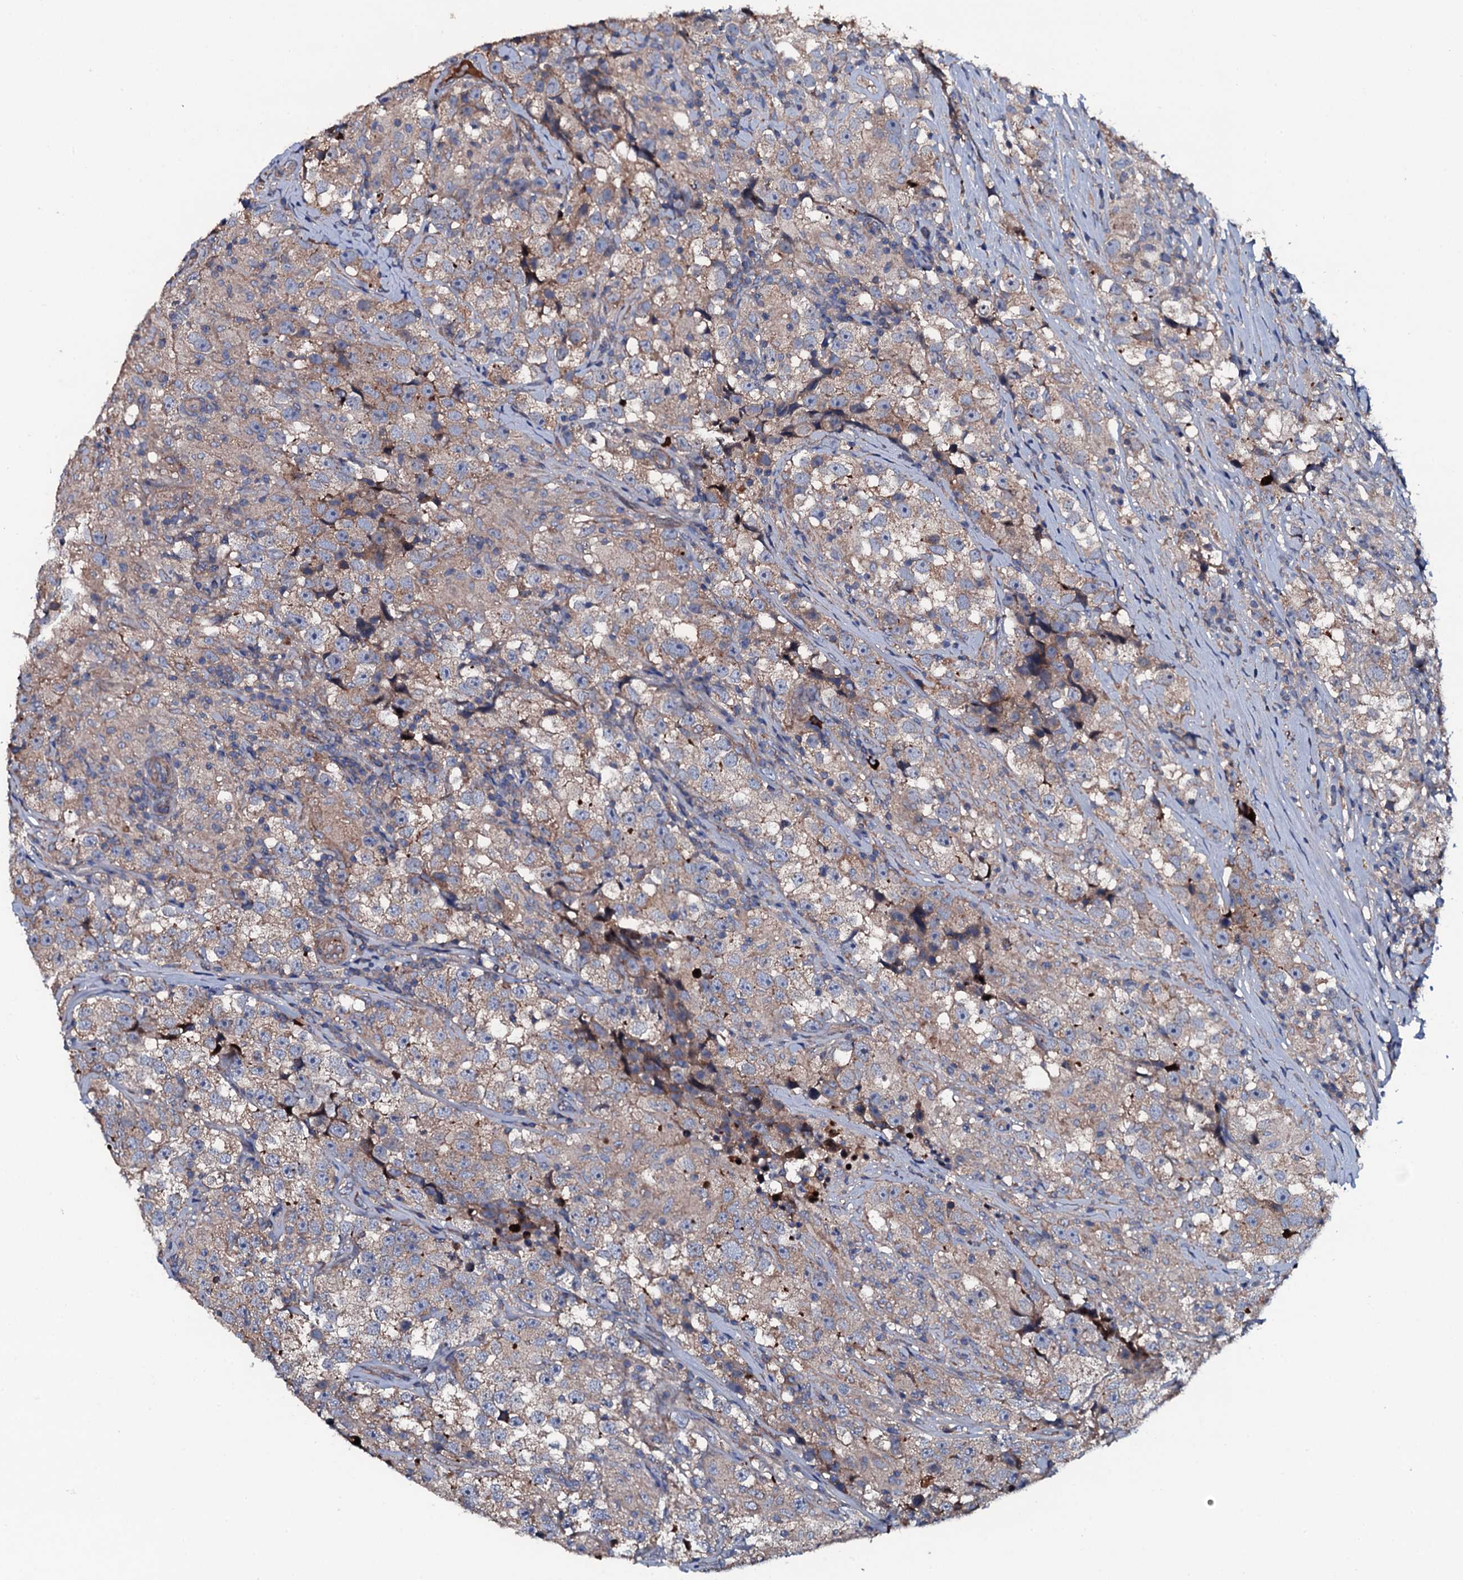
{"staining": {"intensity": "weak", "quantity": "25%-75%", "location": "cytoplasmic/membranous"}, "tissue": "testis cancer", "cell_type": "Tumor cells", "image_type": "cancer", "snomed": [{"axis": "morphology", "description": "Seminoma, NOS"}, {"axis": "topography", "description": "Testis"}], "caption": "Testis cancer stained with immunohistochemistry (IHC) demonstrates weak cytoplasmic/membranous positivity in about 25%-75% of tumor cells.", "gene": "NEK1", "patient": {"sex": "male", "age": 46}}